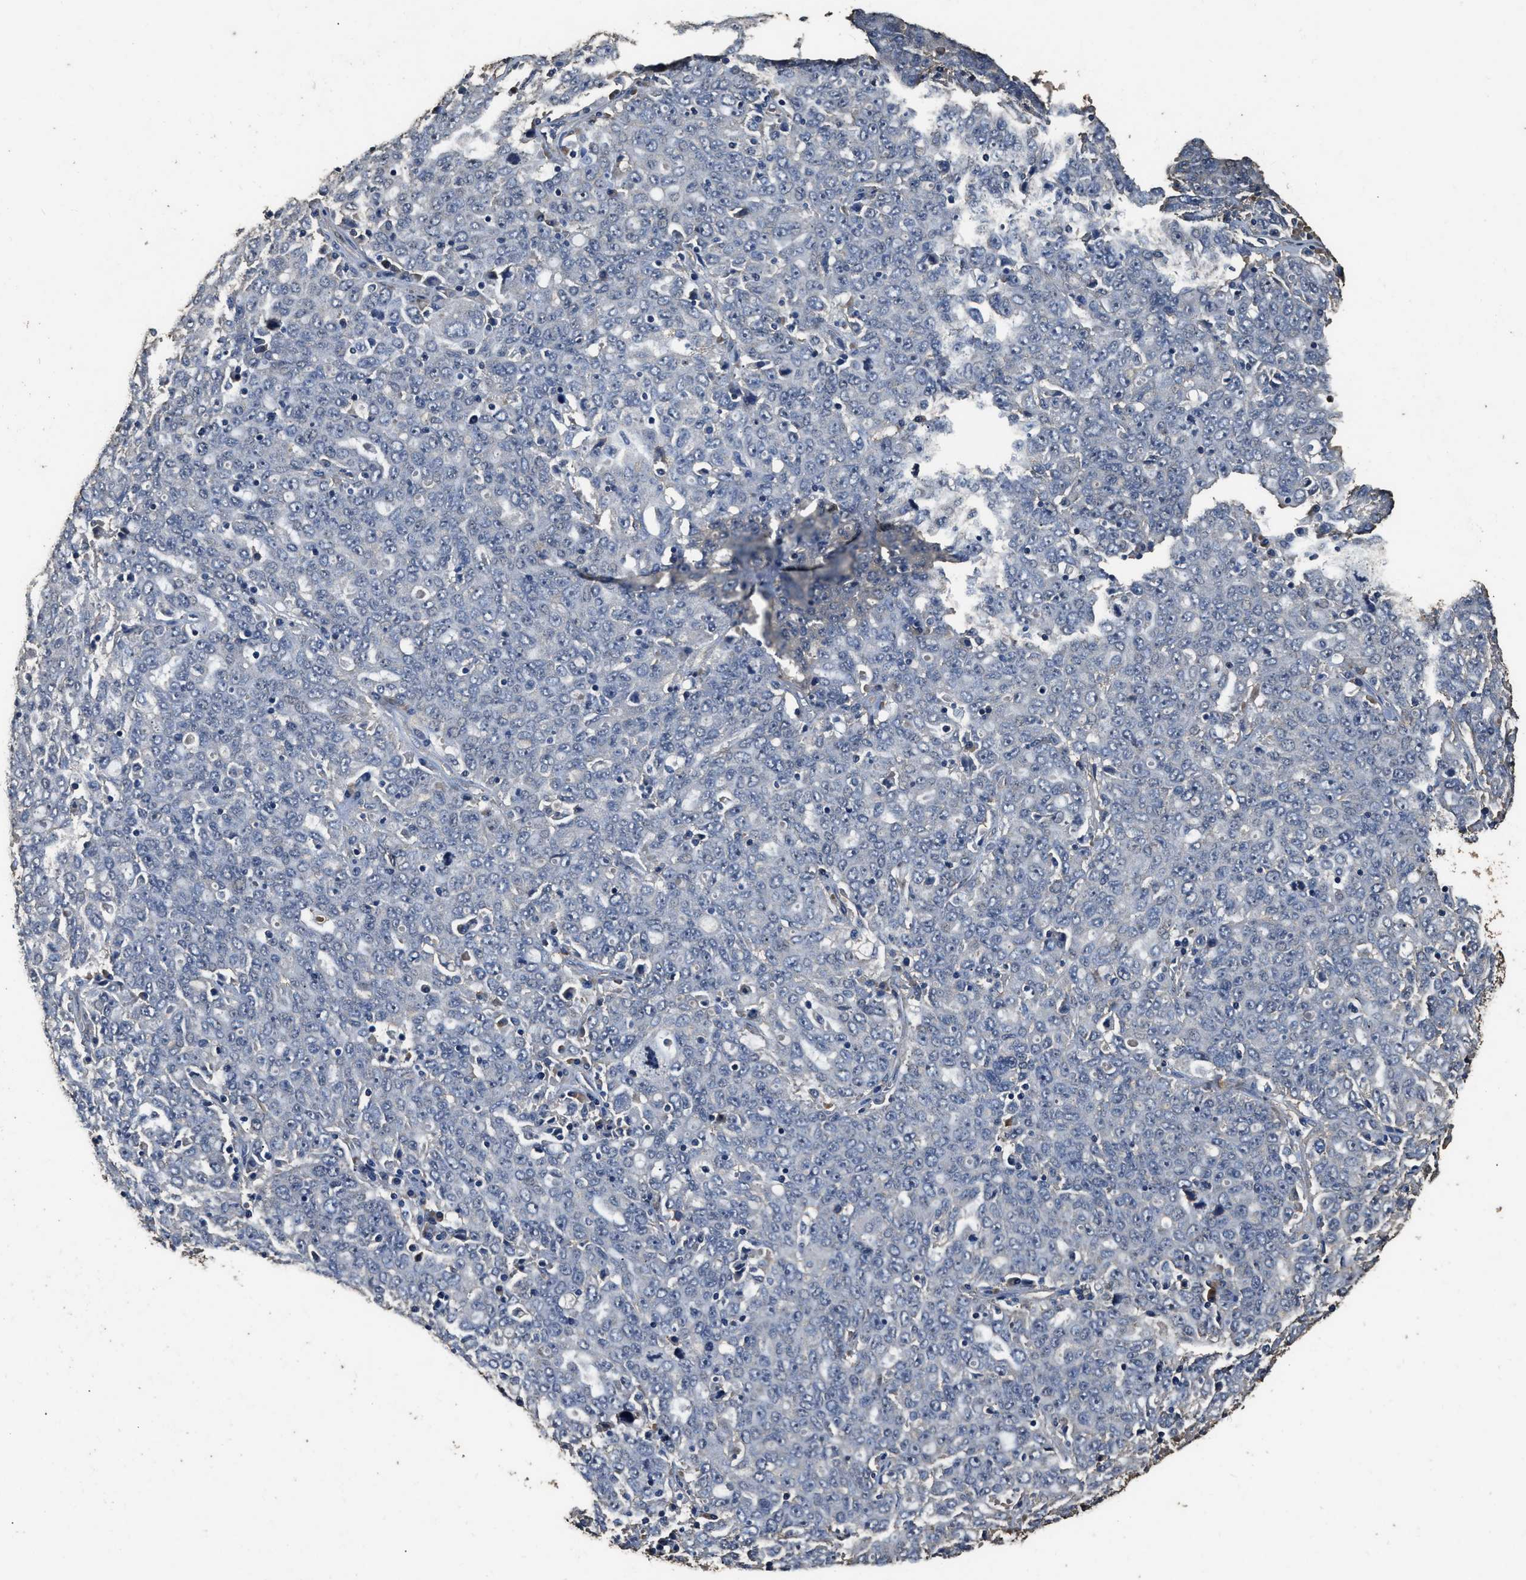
{"staining": {"intensity": "negative", "quantity": "none", "location": "none"}, "tissue": "ovarian cancer", "cell_type": "Tumor cells", "image_type": "cancer", "snomed": [{"axis": "morphology", "description": "Carcinoma, endometroid"}, {"axis": "topography", "description": "Ovary"}], "caption": "Ovarian cancer was stained to show a protein in brown. There is no significant expression in tumor cells.", "gene": "MIB1", "patient": {"sex": "female", "age": 62}}